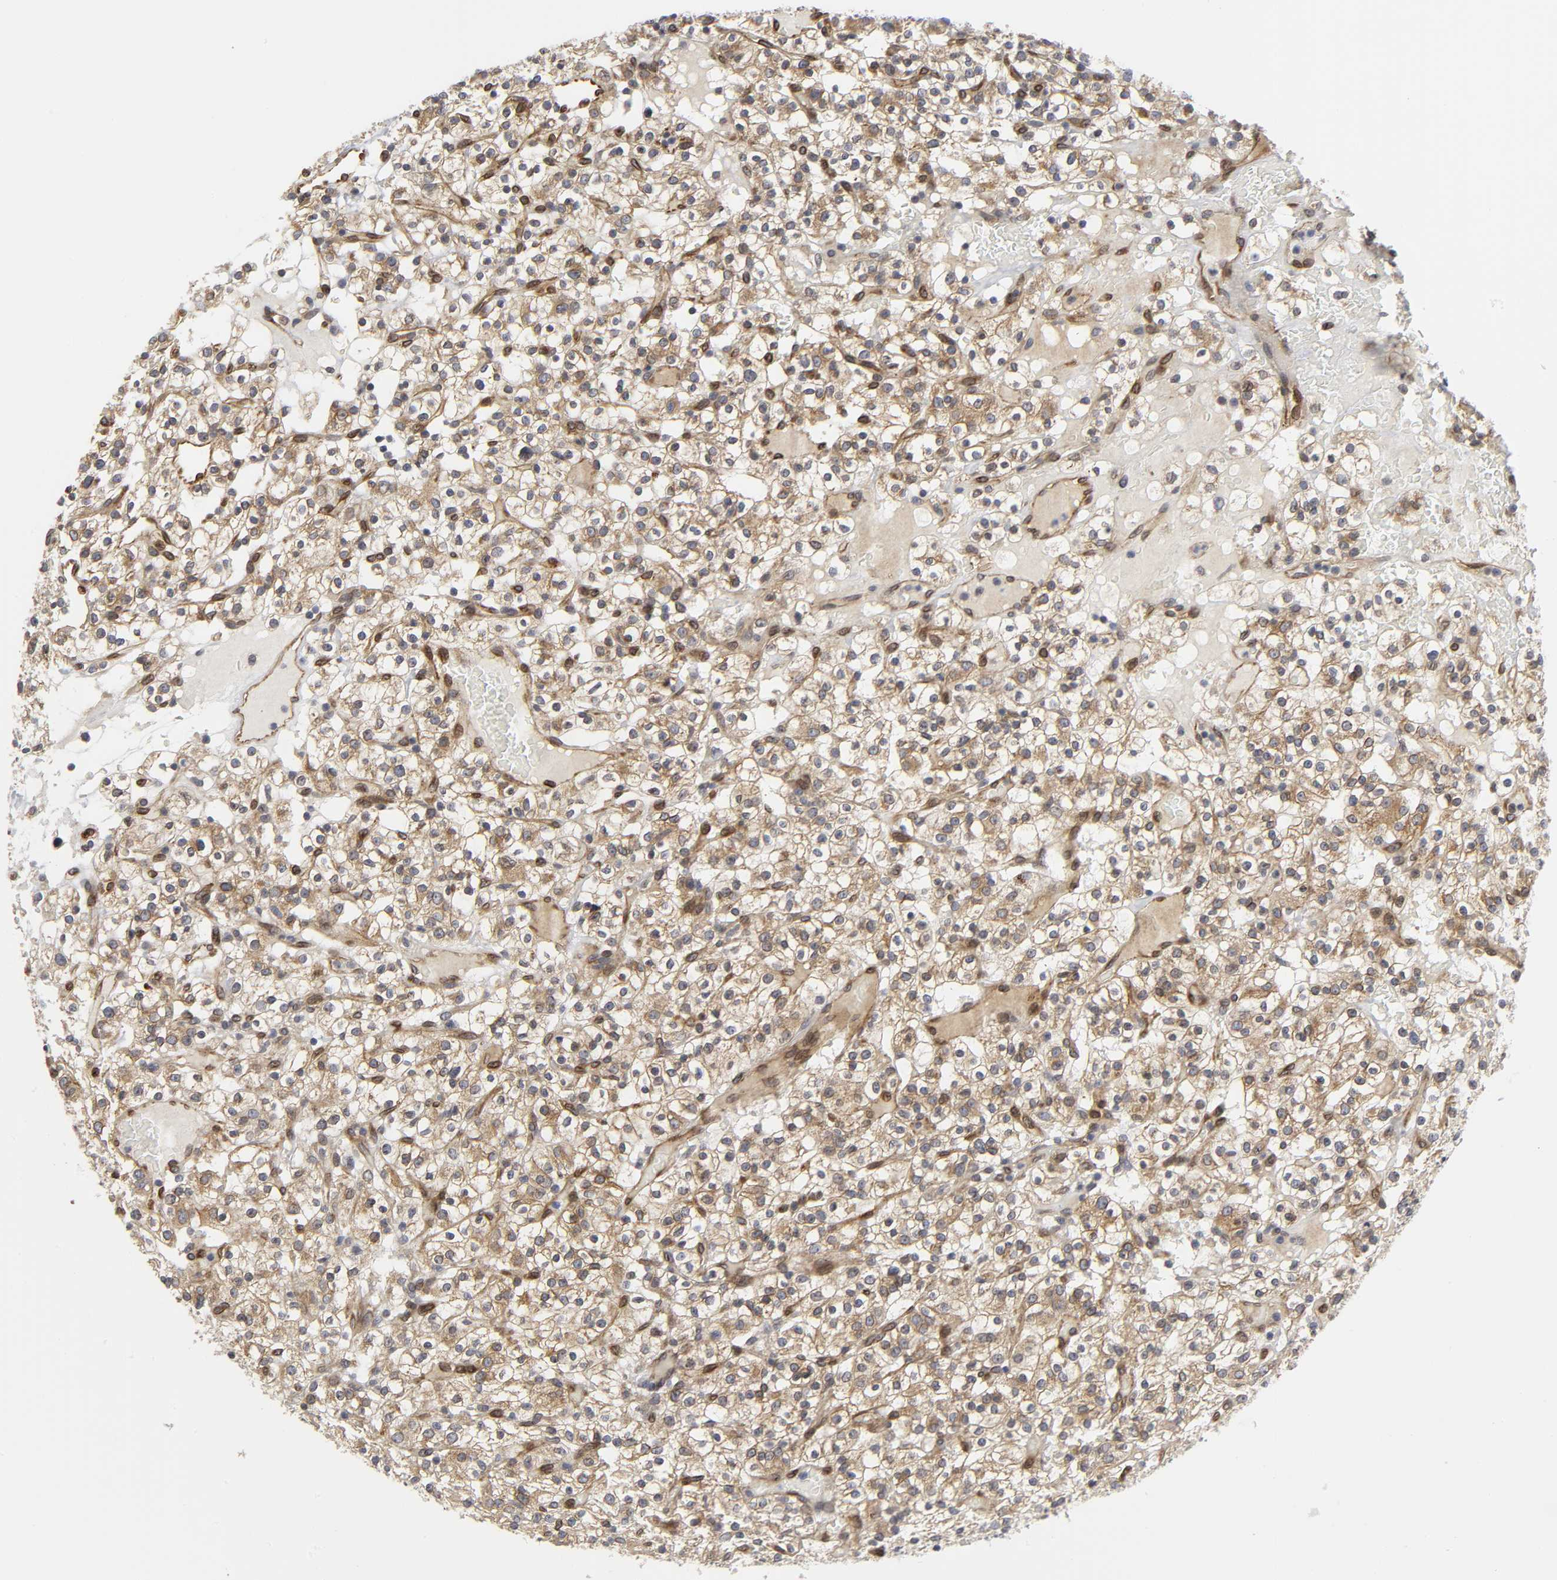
{"staining": {"intensity": "weak", "quantity": ">75%", "location": "cytoplasmic/membranous"}, "tissue": "renal cancer", "cell_type": "Tumor cells", "image_type": "cancer", "snomed": [{"axis": "morphology", "description": "Normal tissue, NOS"}, {"axis": "morphology", "description": "Adenocarcinoma, NOS"}, {"axis": "topography", "description": "Kidney"}], "caption": "IHC micrograph of human adenocarcinoma (renal) stained for a protein (brown), which reveals low levels of weak cytoplasmic/membranous expression in about >75% of tumor cells.", "gene": "ASB6", "patient": {"sex": "female", "age": 72}}